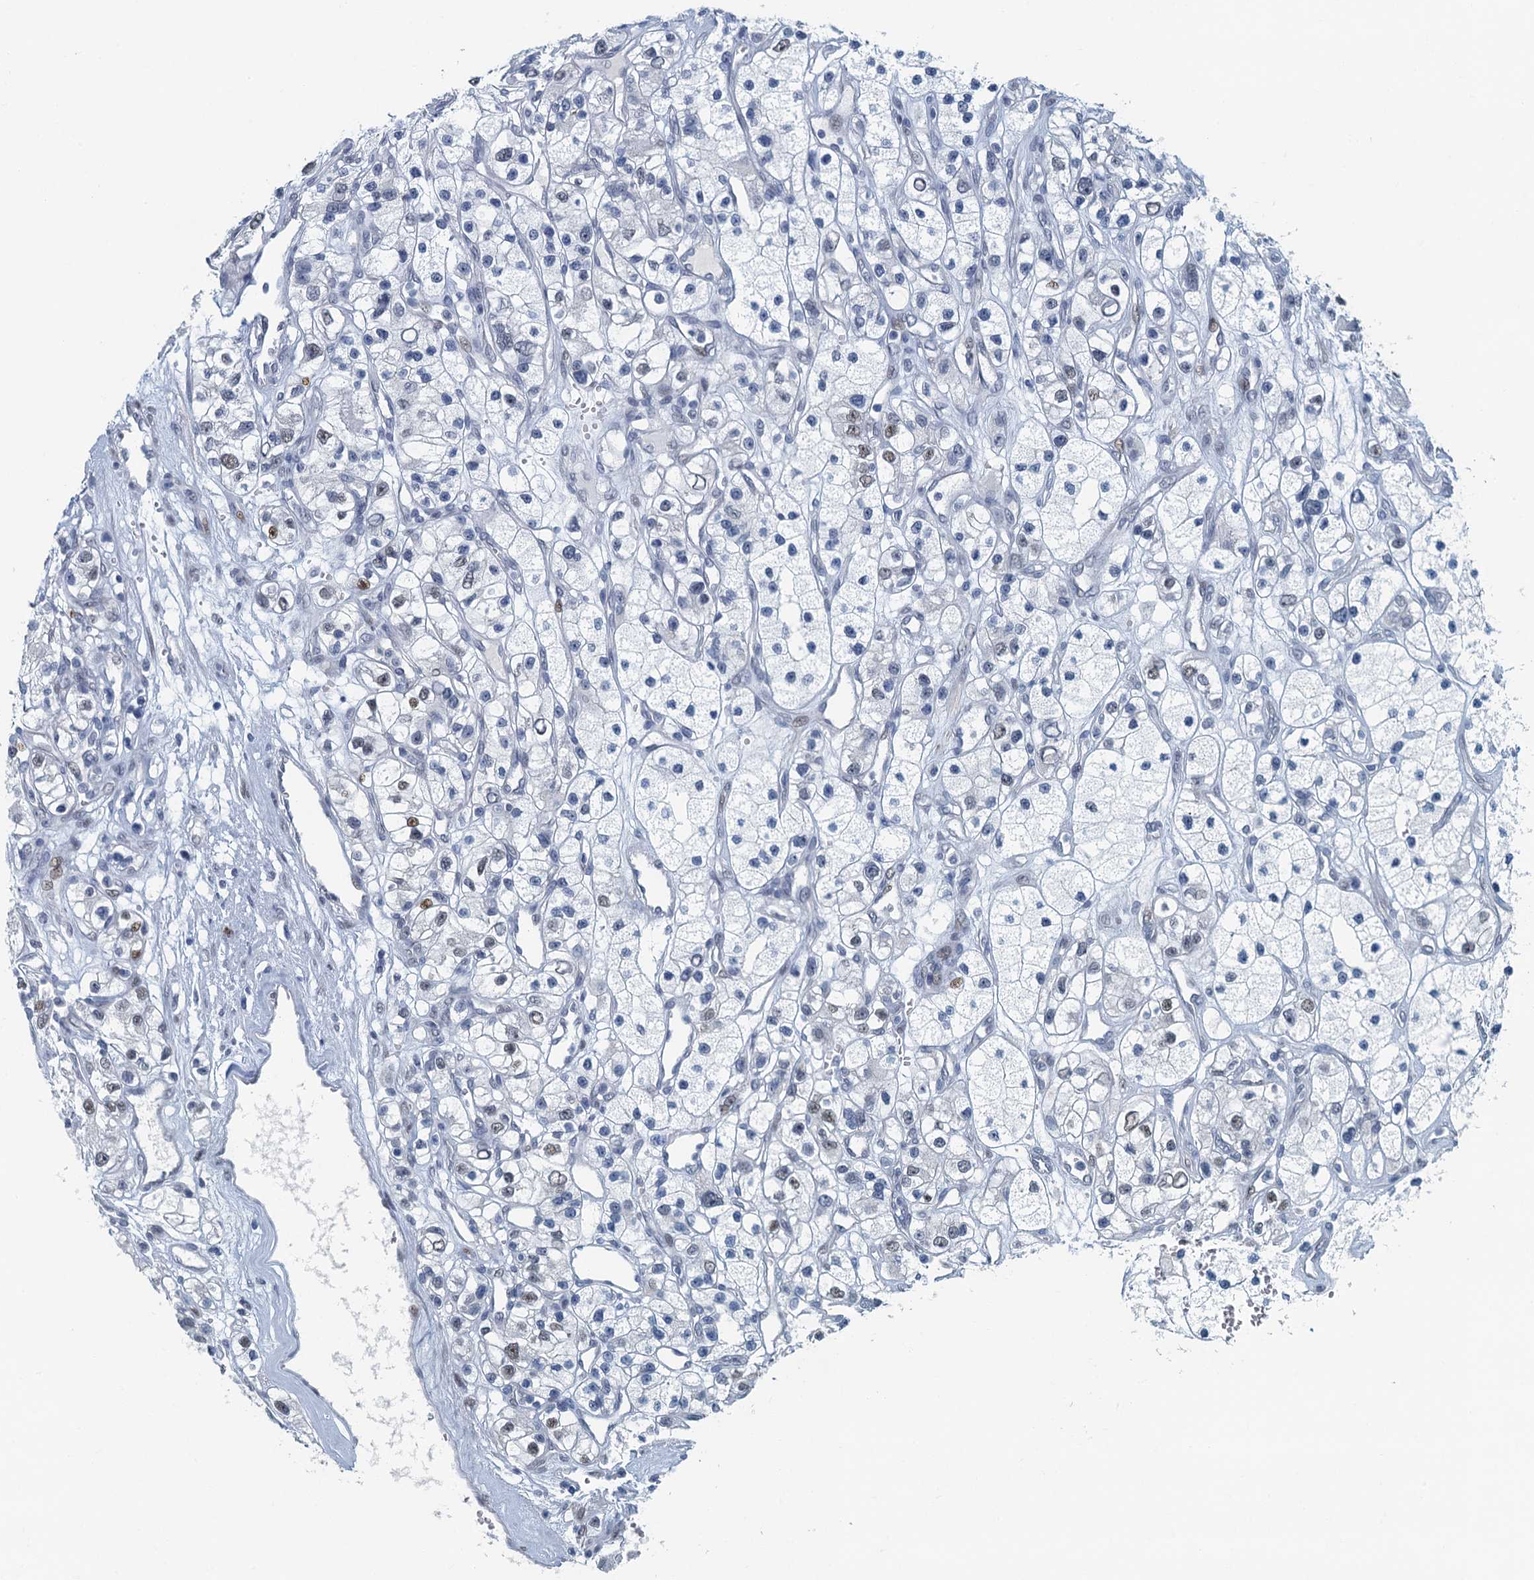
{"staining": {"intensity": "negative", "quantity": "none", "location": "none"}, "tissue": "renal cancer", "cell_type": "Tumor cells", "image_type": "cancer", "snomed": [{"axis": "morphology", "description": "Adenocarcinoma, NOS"}, {"axis": "topography", "description": "Kidney"}], "caption": "Immunohistochemistry photomicrograph of neoplastic tissue: renal cancer (adenocarcinoma) stained with DAB (3,3'-diaminobenzidine) shows no significant protein staining in tumor cells.", "gene": "TTLL9", "patient": {"sex": "female", "age": 57}}